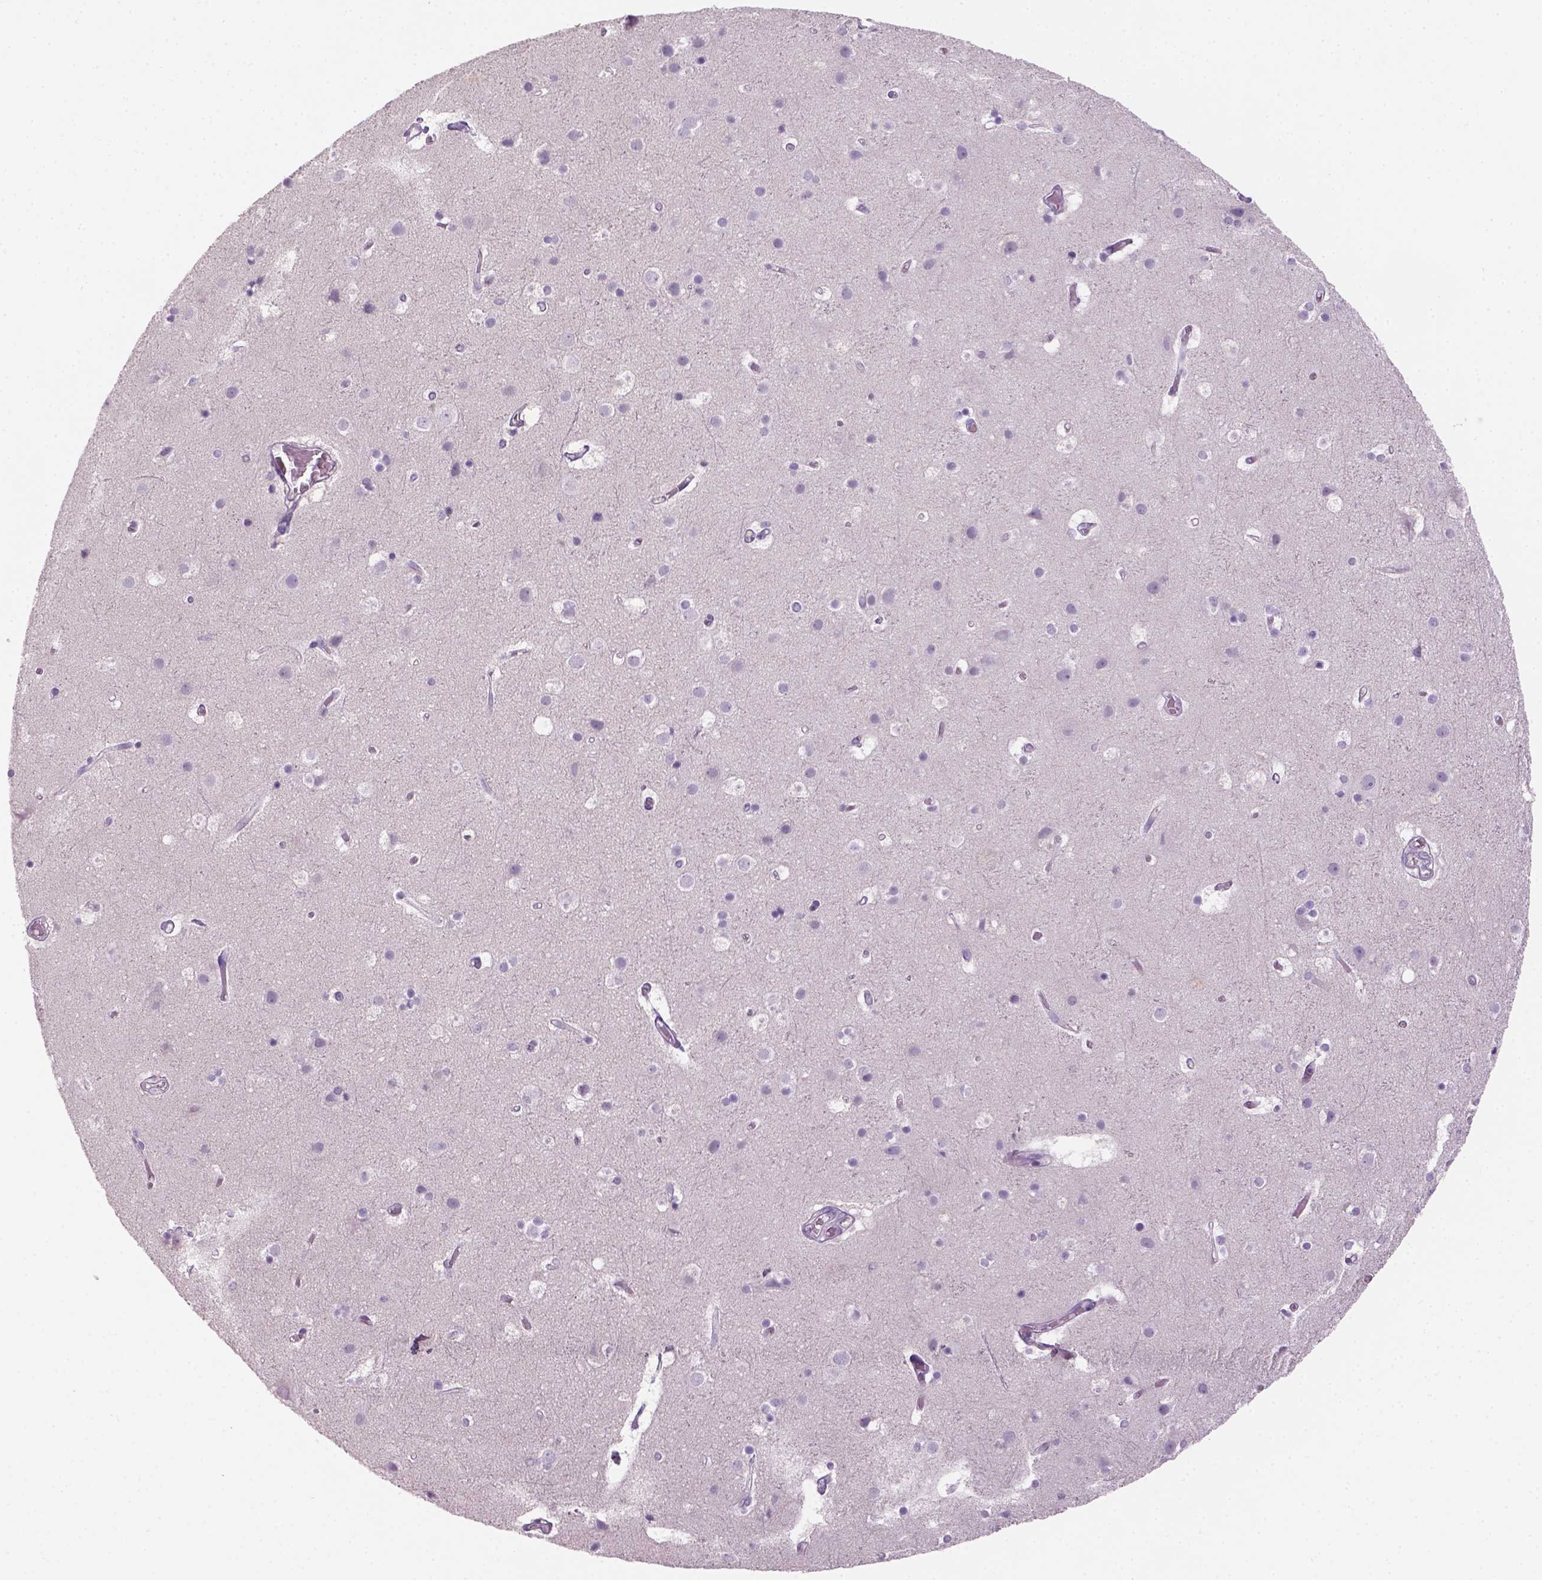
{"staining": {"intensity": "negative", "quantity": "none", "location": "none"}, "tissue": "cerebral cortex", "cell_type": "Endothelial cells", "image_type": "normal", "snomed": [{"axis": "morphology", "description": "Normal tissue, NOS"}, {"axis": "topography", "description": "Cerebral cortex"}], "caption": "Immunohistochemical staining of unremarkable human cerebral cortex reveals no significant staining in endothelial cells. (DAB IHC, high magnification).", "gene": "GFI1B", "patient": {"sex": "female", "age": 52}}